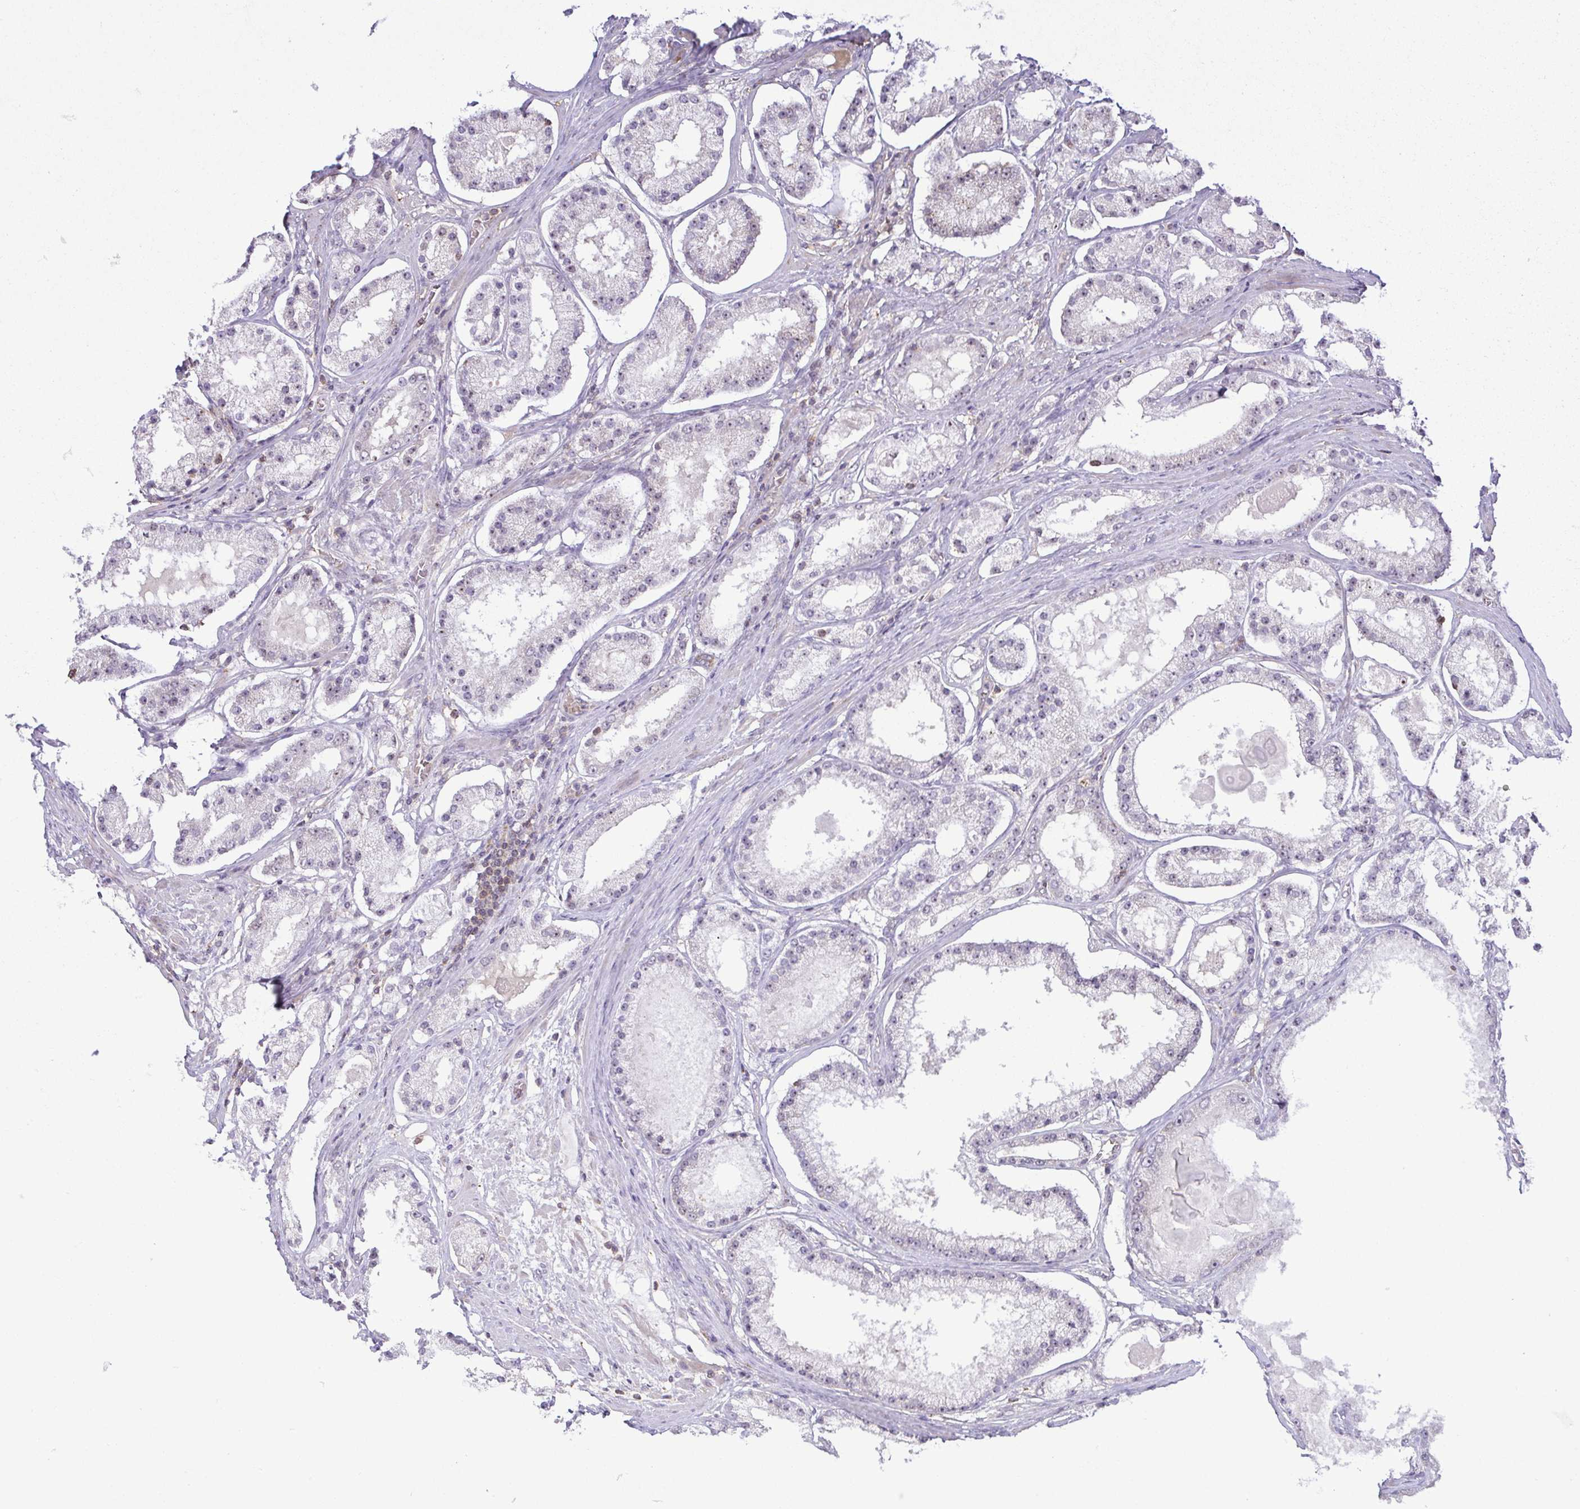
{"staining": {"intensity": "weak", "quantity": "<25%", "location": "nuclear"}, "tissue": "prostate cancer", "cell_type": "Tumor cells", "image_type": "cancer", "snomed": [{"axis": "morphology", "description": "Adenocarcinoma, Low grade"}, {"axis": "topography", "description": "Prostate"}], "caption": "A micrograph of prostate adenocarcinoma (low-grade) stained for a protein displays no brown staining in tumor cells.", "gene": "RSL24D1", "patient": {"sex": "male", "age": 57}}